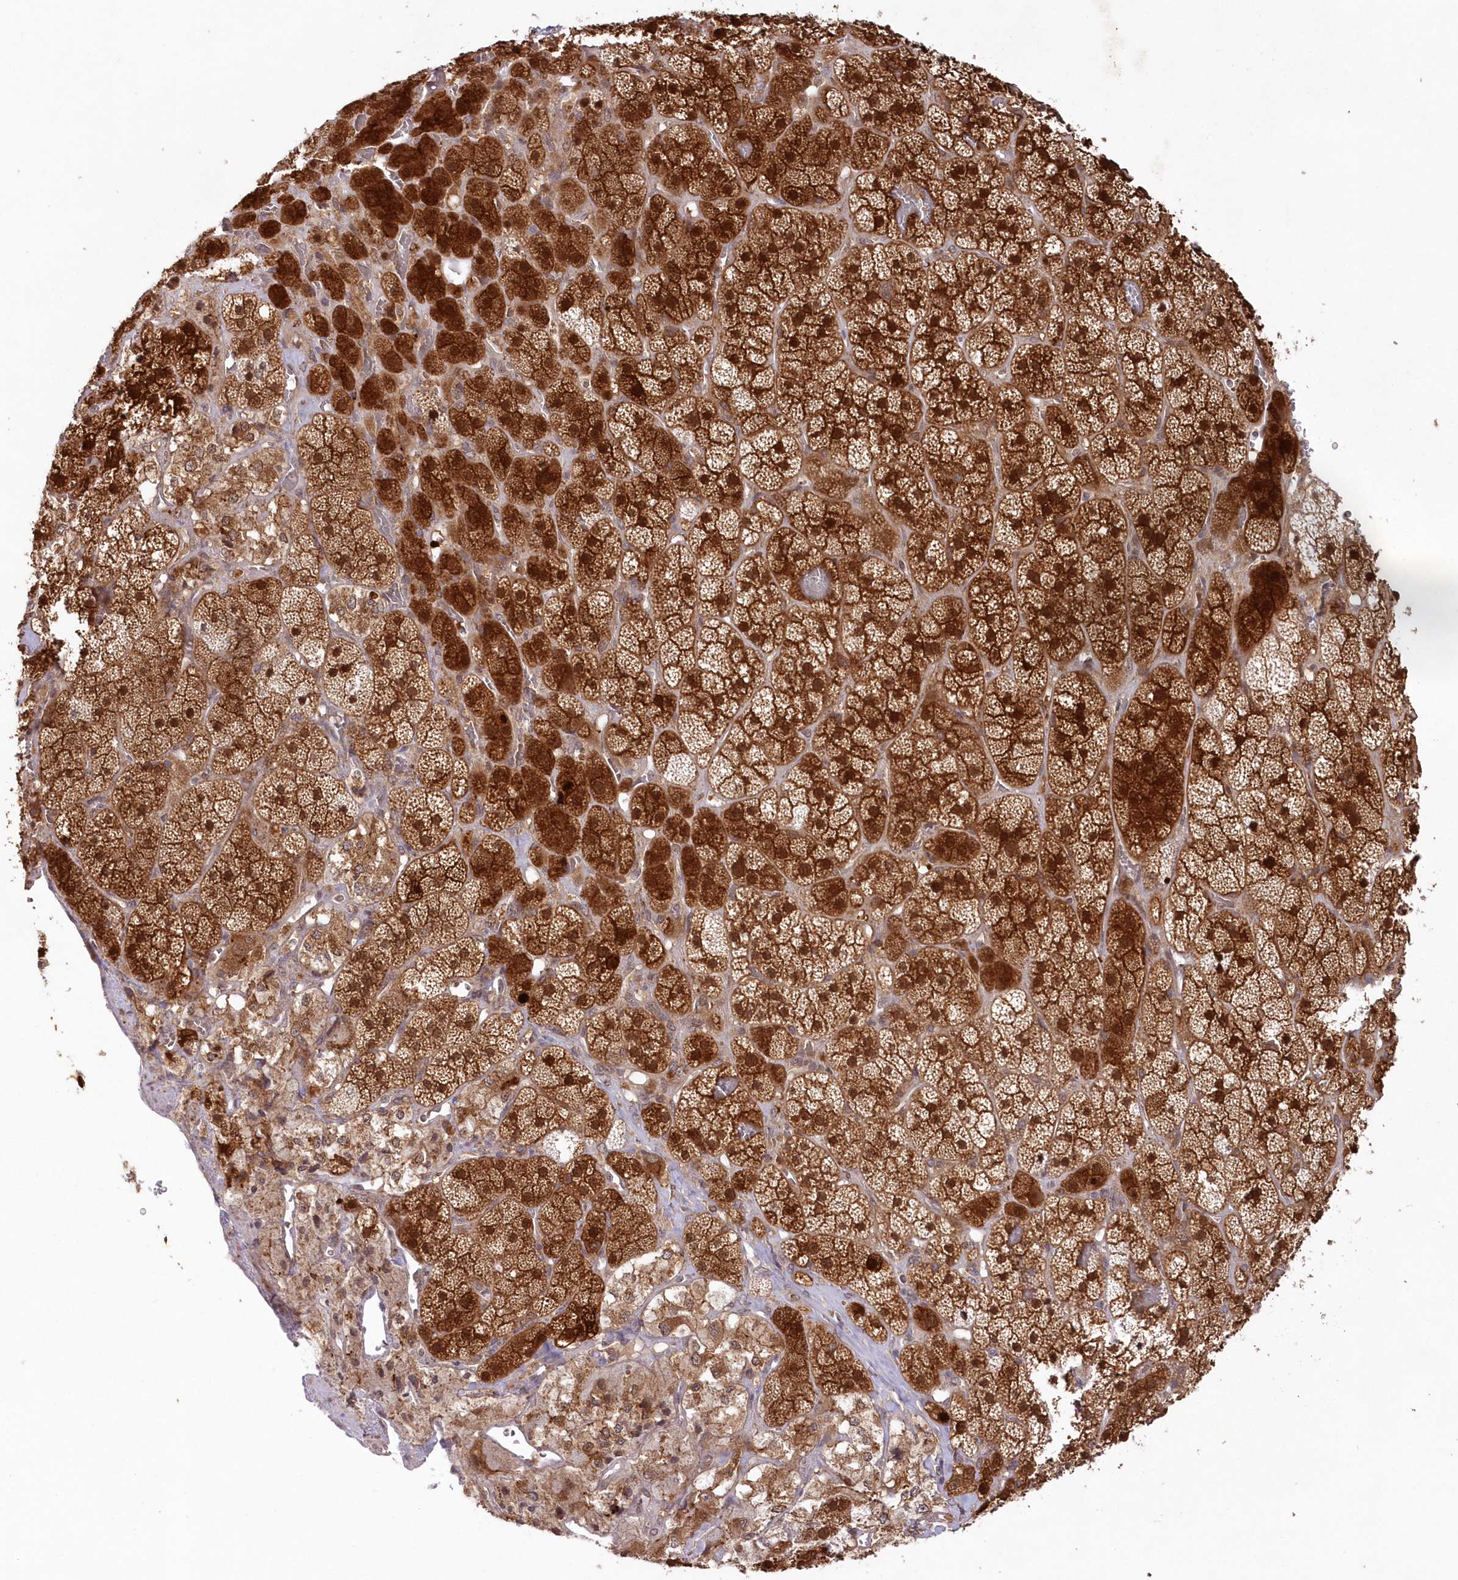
{"staining": {"intensity": "strong", "quantity": ">75%", "location": "cytoplasmic/membranous,nuclear"}, "tissue": "adrenal gland", "cell_type": "Glandular cells", "image_type": "normal", "snomed": [{"axis": "morphology", "description": "Normal tissue, NOS"}, {"axis": "topography", "description": "Adrenal gland"}], "caption": "Immunohistochemical staining of benign human adrenal gland demonstrates high levels of strong cytoplasmic/membranous,nuclear staining in approximately >75% of glandular cells. Ihc stains the protein in brown and the nuclei are stained blue.", "gene": "GBE1", "patient": {"sex": "male", "age": 57}}